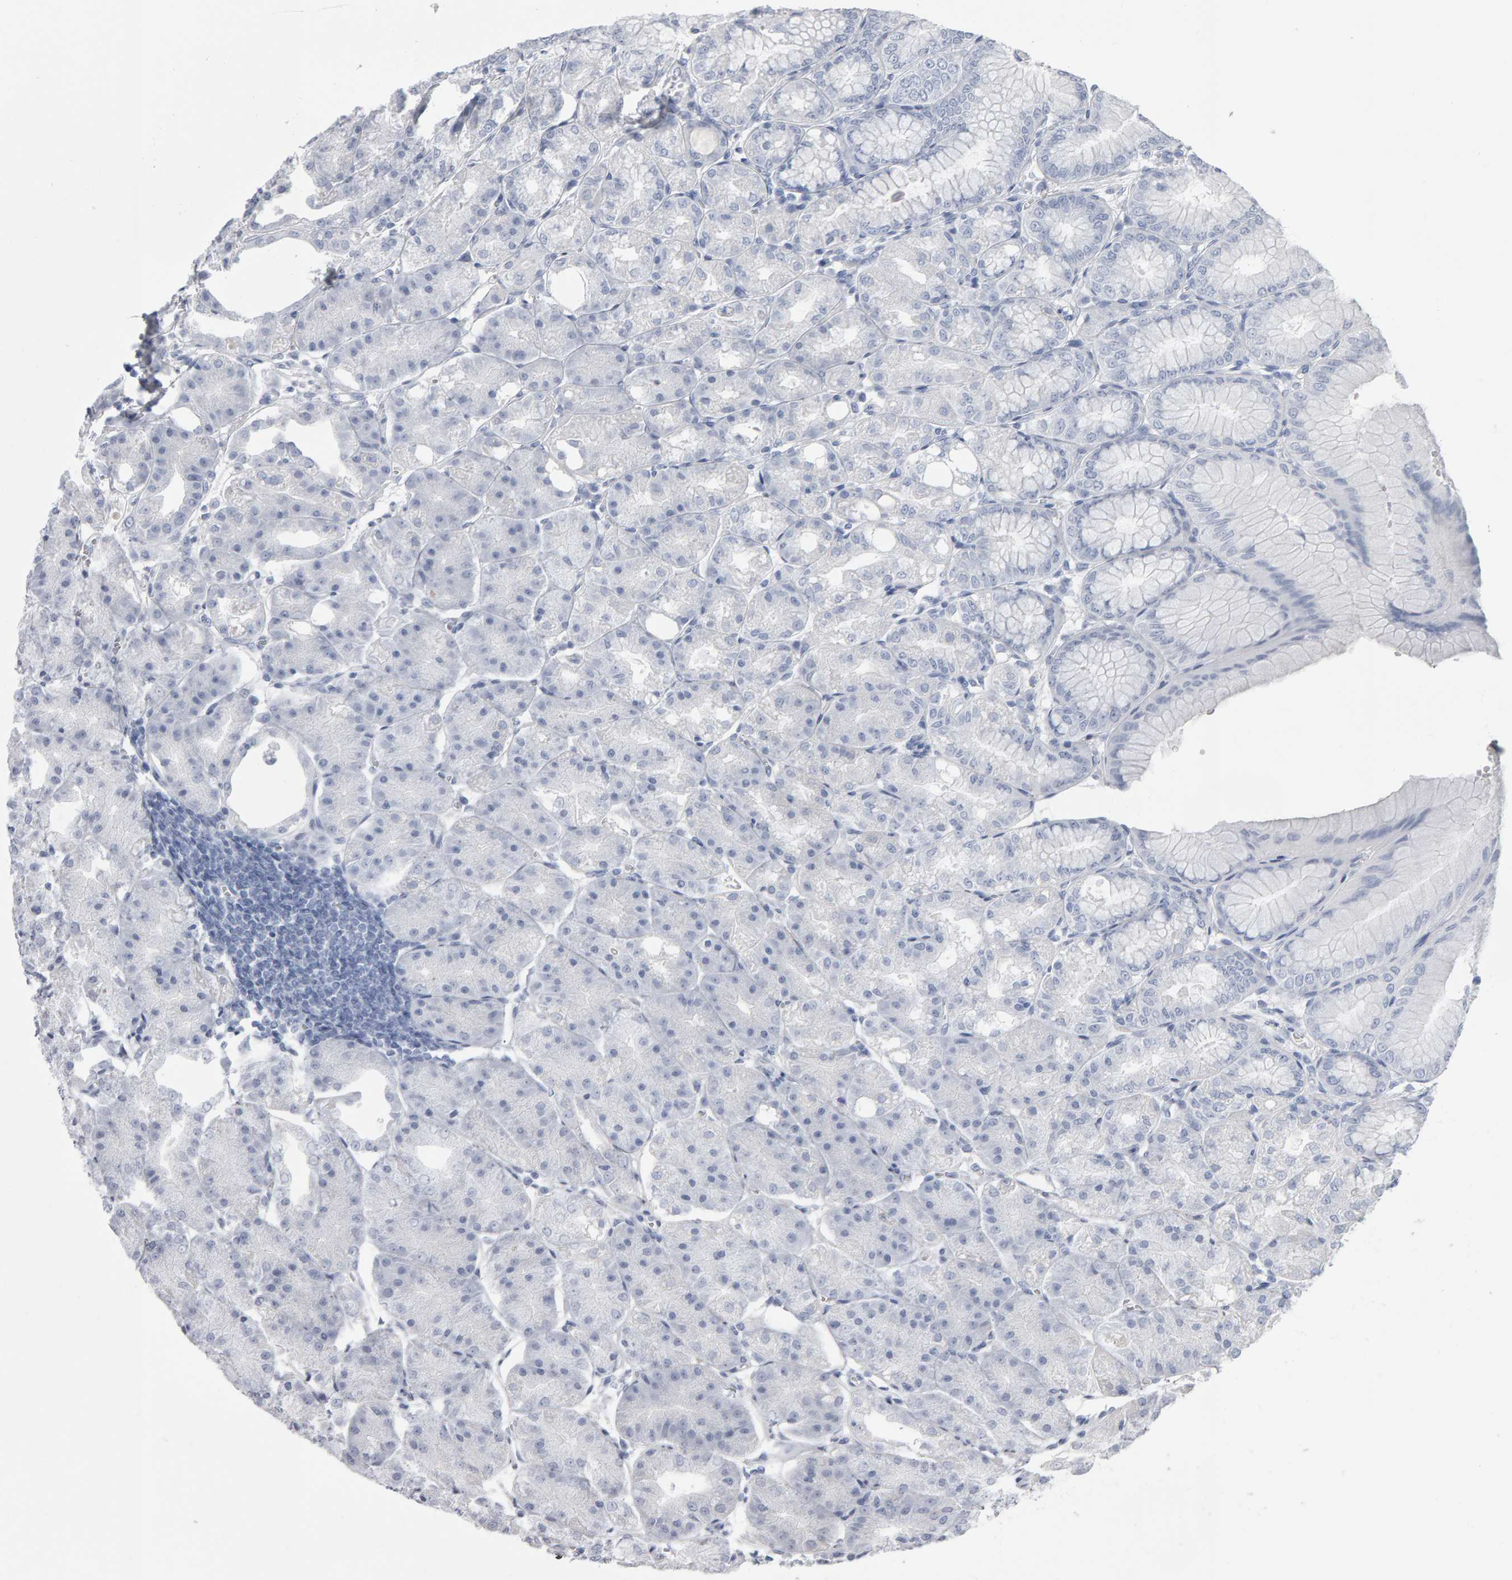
{"staining": {"intensity": "negative", "quantity": "none", "location": "none"}, "tissue": "stomach", "cell_type": "Glandular cells", "image_type": "normal", "snomed": [{"axis": "morphology", "description": "Normal tissue, NOS"}, {"axis": "topography", "description": "Stomach, lower"}], "caption": "IHC photomicrograph of normal human stomach stained for a protein (brown), which reveals no positivity in glandular cells.", "gene": "NCDN", "patient": {"sex": "male", "age": 71}}